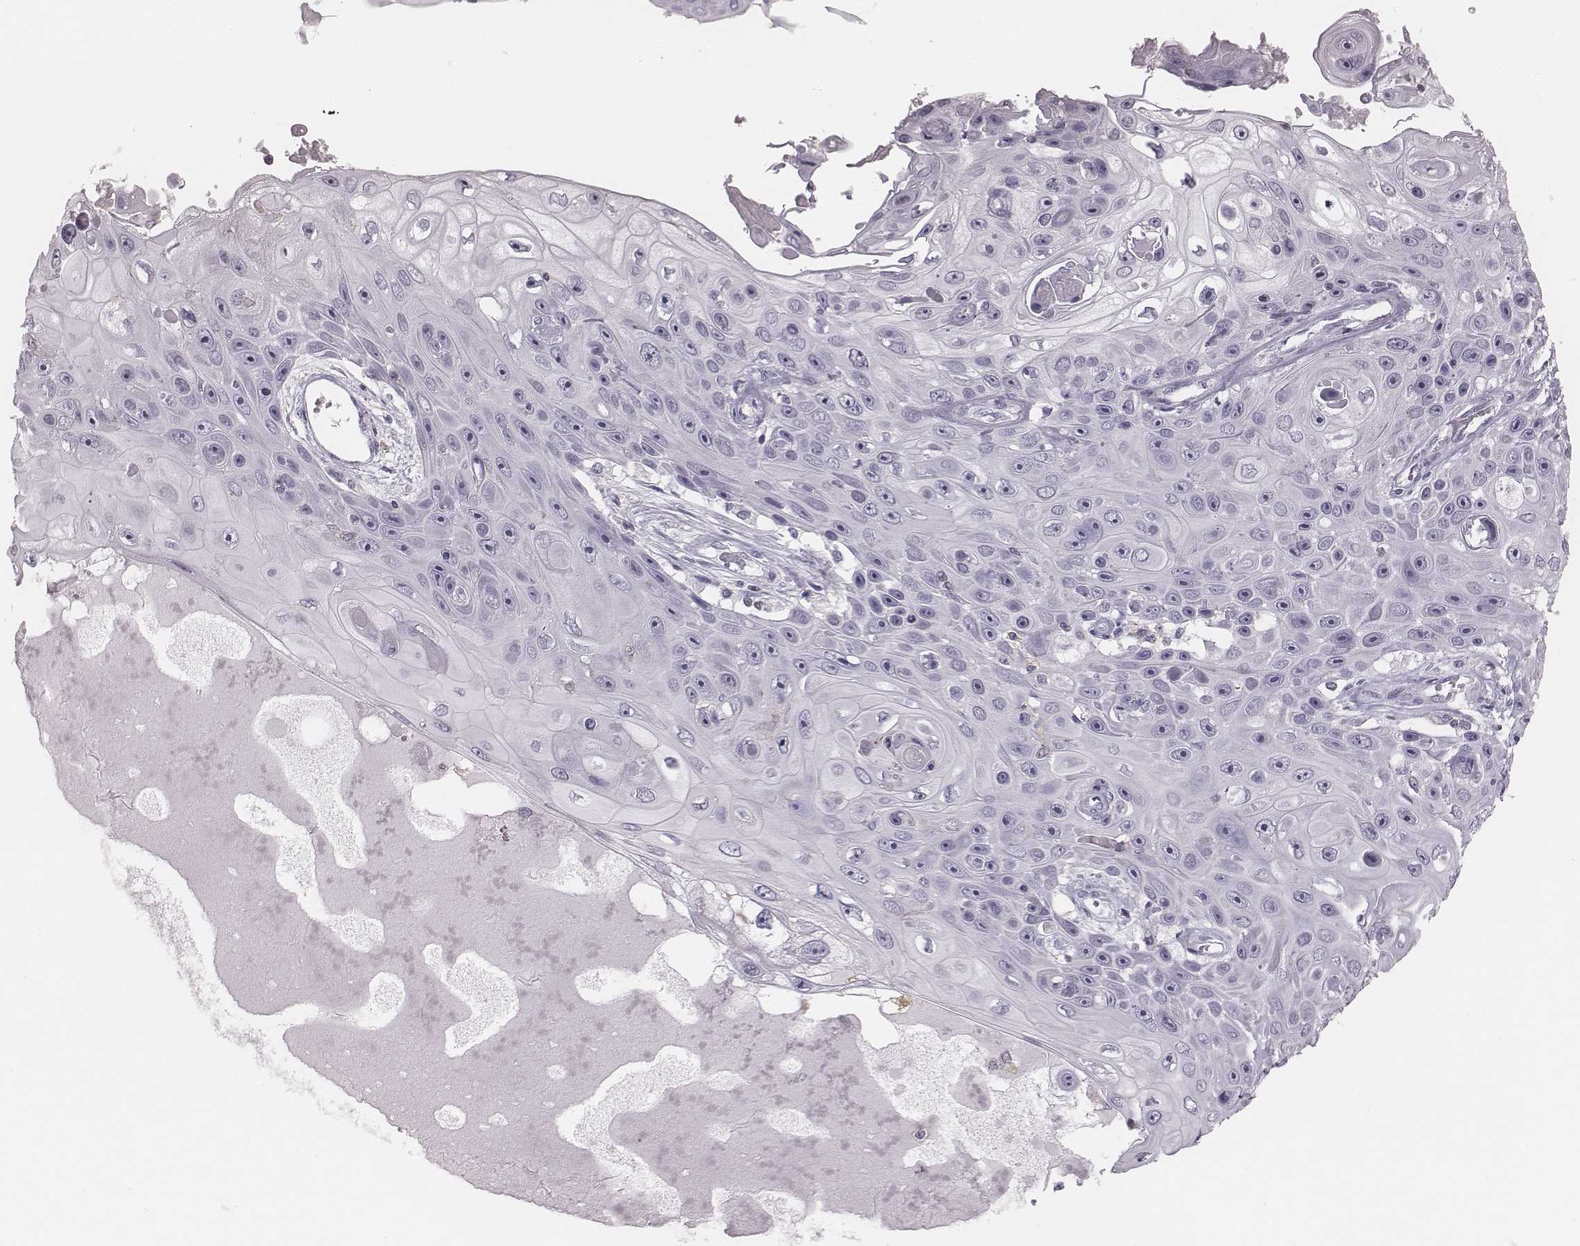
{"staining": {"intensity": "negative", "quantity": "none", "location": "none"}, "tissue": "skin cancer", "cell_type": "Tumor cells", "image_type": "cancer", "snomed": [{"axis": "morphology", "description": "Squamous cell carcinoma, NOS"}, {"axis": "topography", "description": "Skin"}], "caption": "Tumor cells are negative for protein expression in human skin cancer (squamous cell carcinoma). The staining is performed using DAB (3,3'-diaminobenzidine) brown chromogen with nuclei counter-stained in using hematoxylin.", "gene": "ZNF365", "patient": {"sex": "male", "age": 82}}